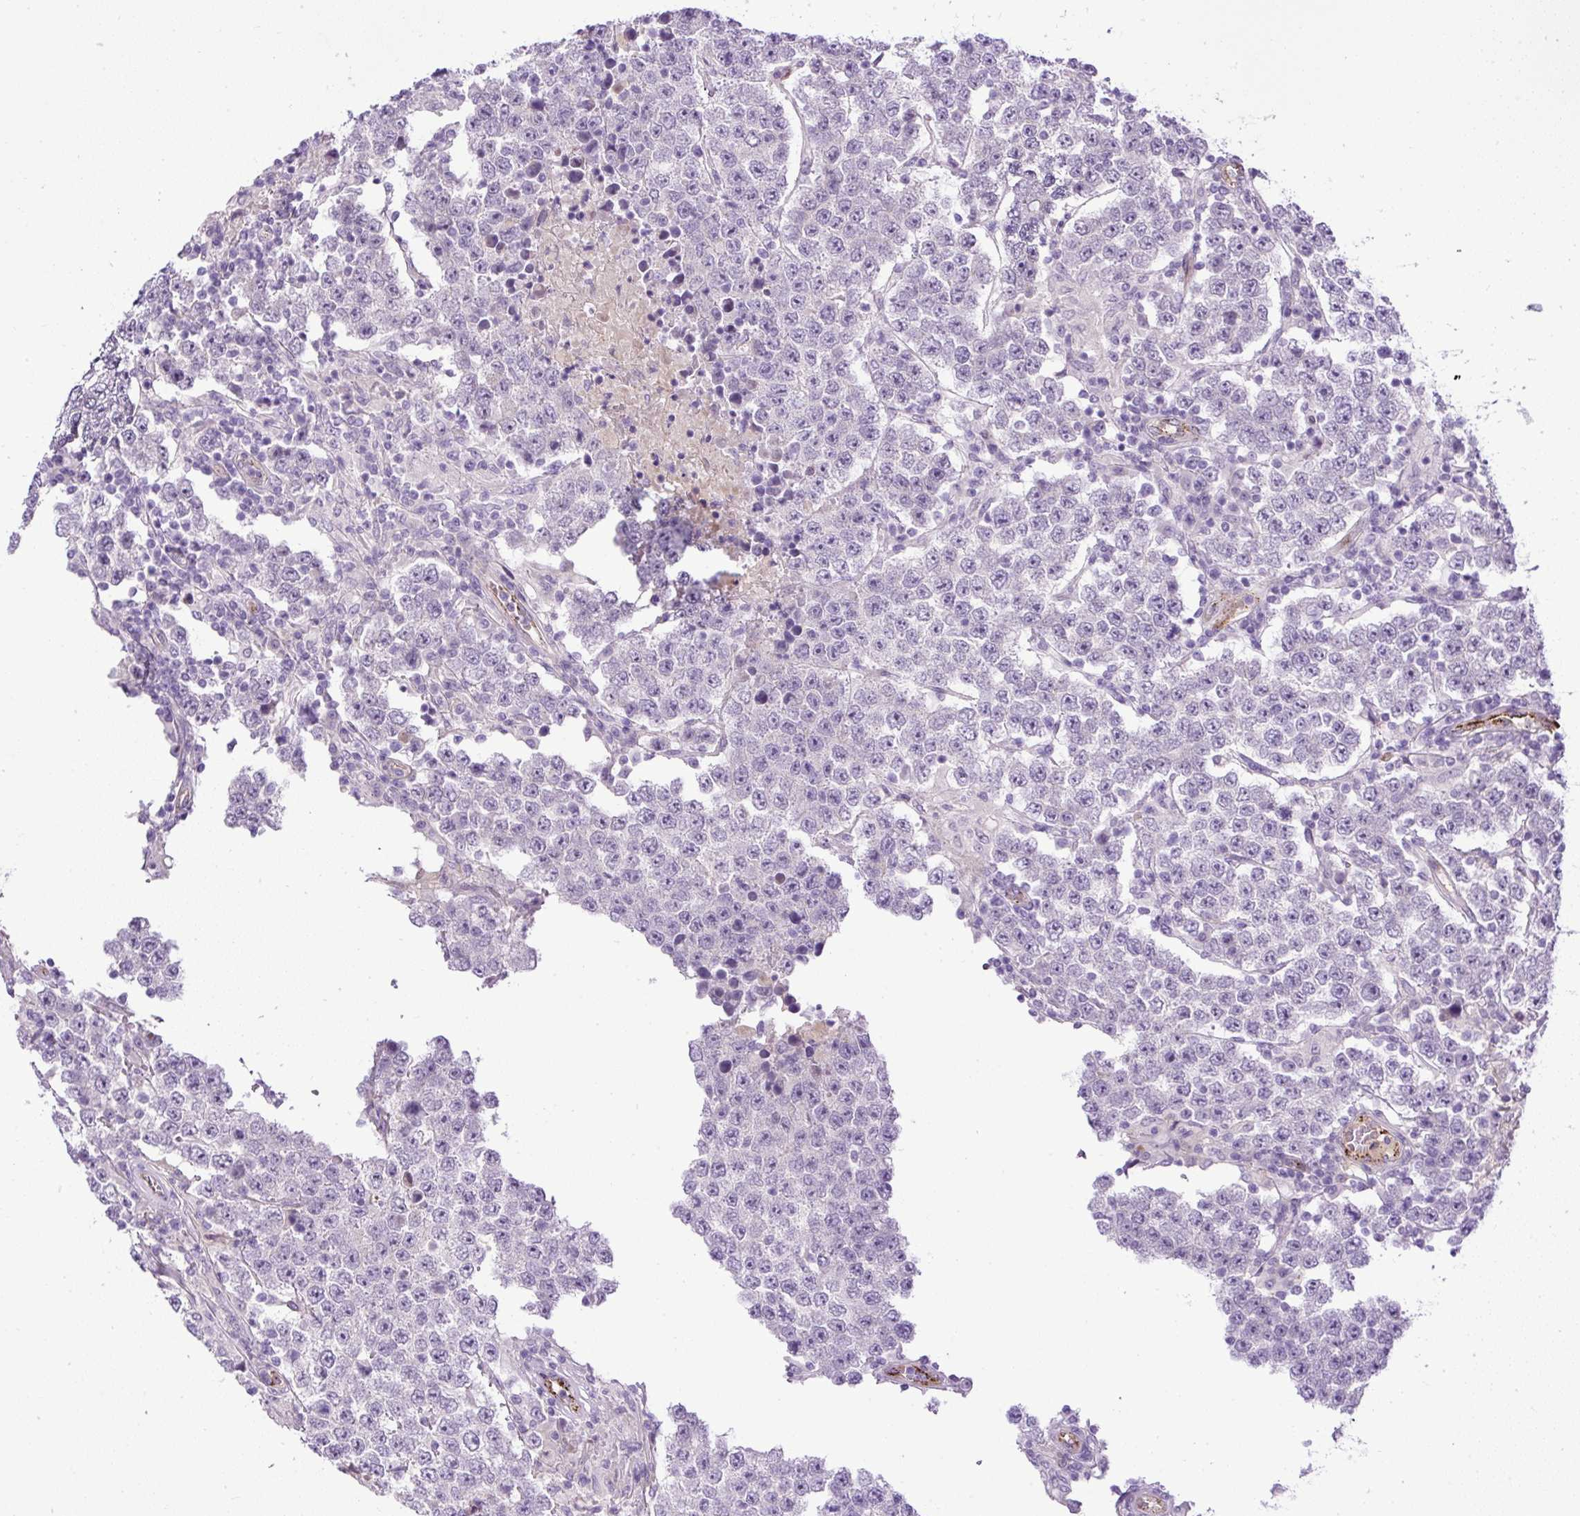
{"staining": {"intensity": "negative", "quantity": "none", "location": "none"}, "tissue": "testis cancer", "cell_type": "Tumor cells", "image_type": "cancer", "snomed": [{"axis": "morphology", "description": "Normal tissue, NOS"}, {"axis": "morphology", "description": "Urothelial carcinoma, High grade"}, {"axis": "morphology", "description": "Seminoma, NOS"}, {"axis": "morphology", "description": "Carcinoma, Embryonal, NOS"}, {"axis": "topography", "description": "Urinary bladder"}, {"axis": "topography", "description": "Testis"}], "caption": "IHC photomicrograph of testis high-grade urothelial carcinoma stained for a protein (brown), which demonstrates no staining in tumor cells.", "gene": "LEFTY2", "patient": {"sex": "male", "age": 41}}